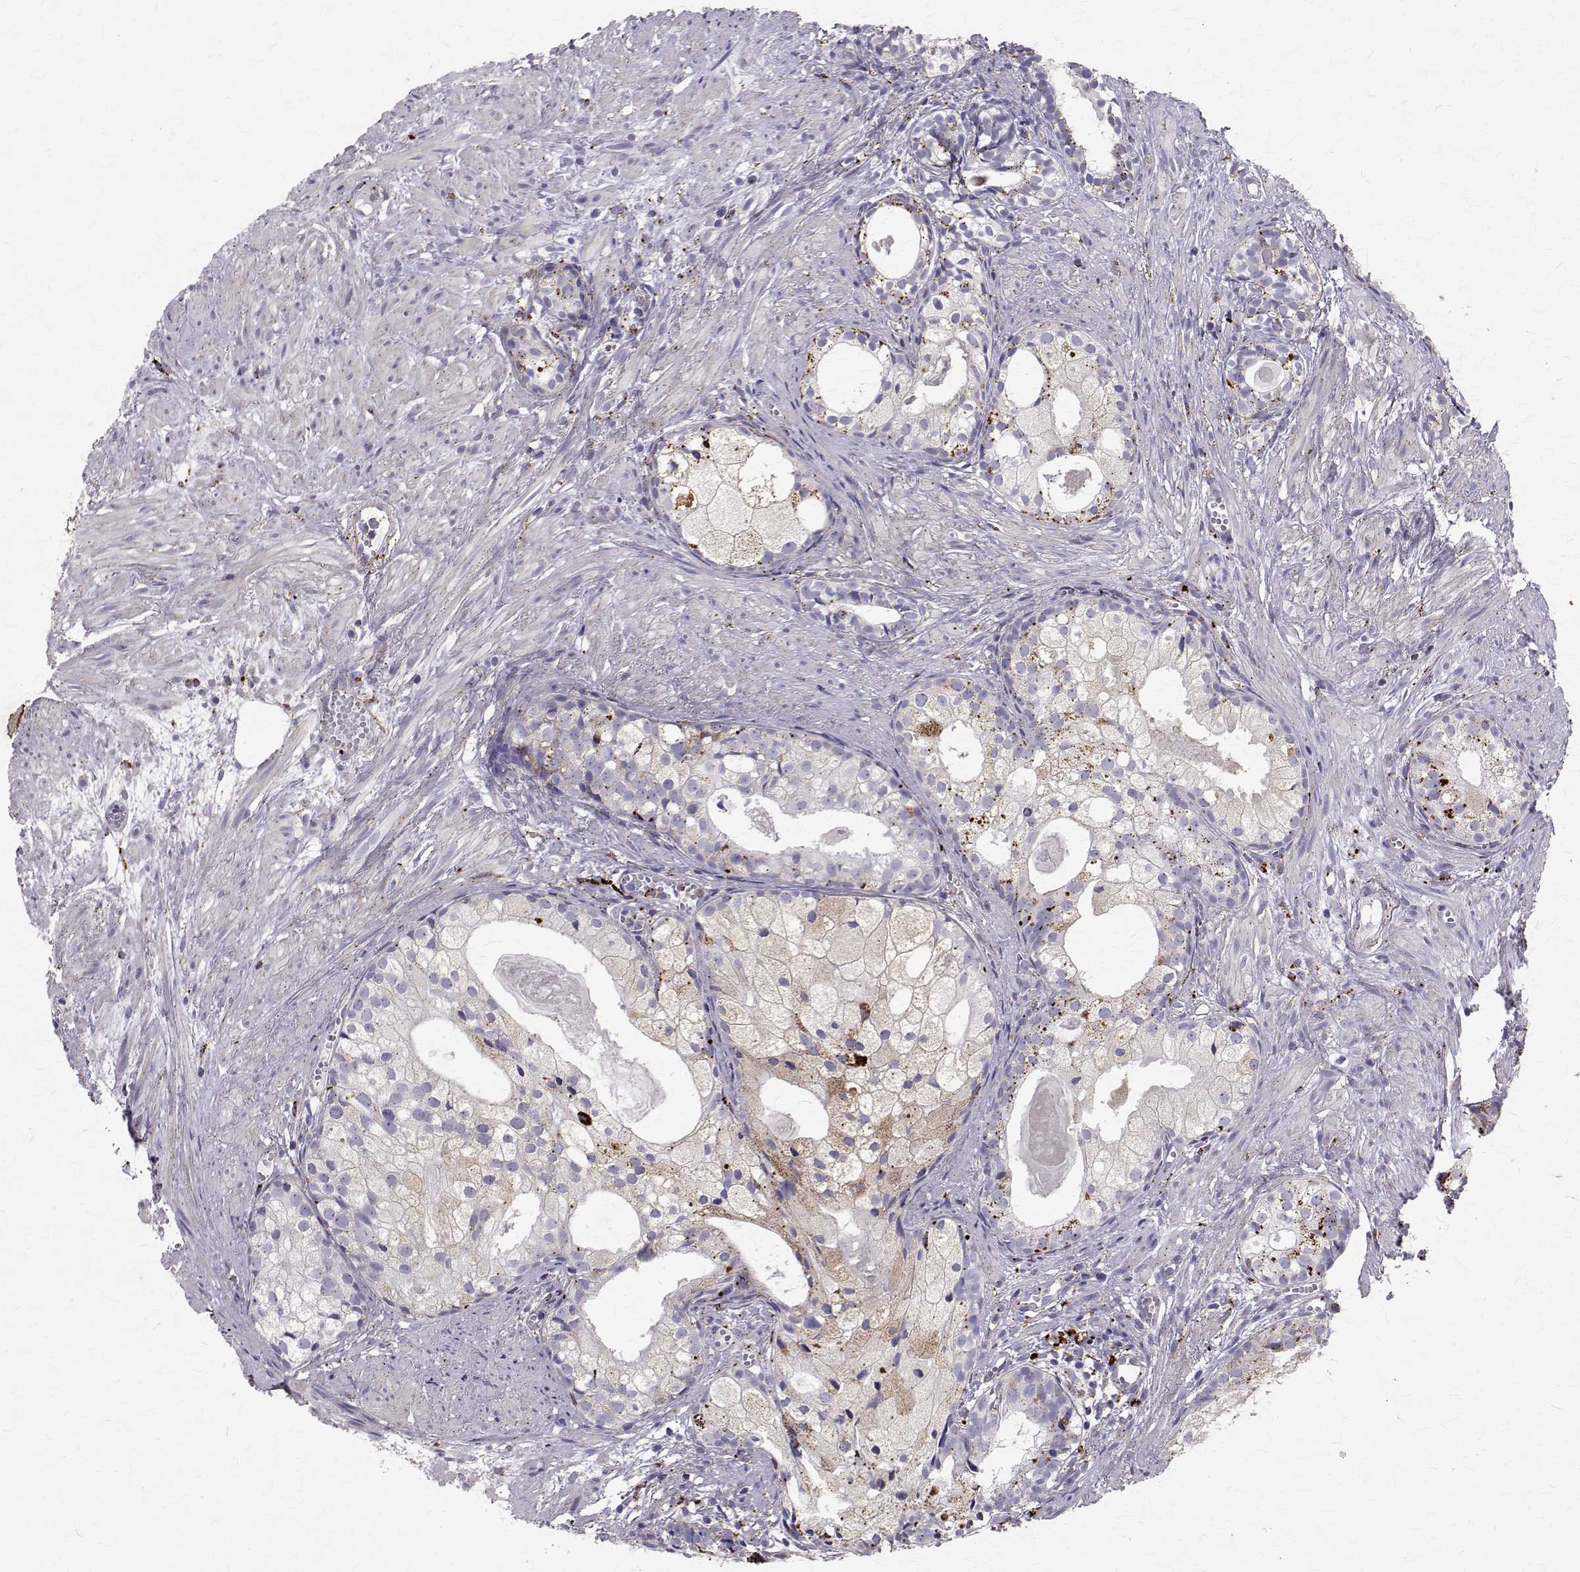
{"staining": {"intensity": "moderate", "quantity": "<25%", "location": "cytoplasmic/membranous"}, "tissue": "prostate cancer", "cell_type": "Tumor cells", "image_type": "cancer", "snomed": [{"axis": "morphology", "description": "Adenocarcinoma, High grade"}, {"axis": "topography", "description": "Prostate"}], "caption": "High-grade adenocarcinoma (prostate) was stained to show a protein in brown. There is low levels of moderate cytoplasmic/membranous positivity in approximately <25% of tumor cells.", "gene": "TPP1", "patient": {"sex": "male", "age": 85}}